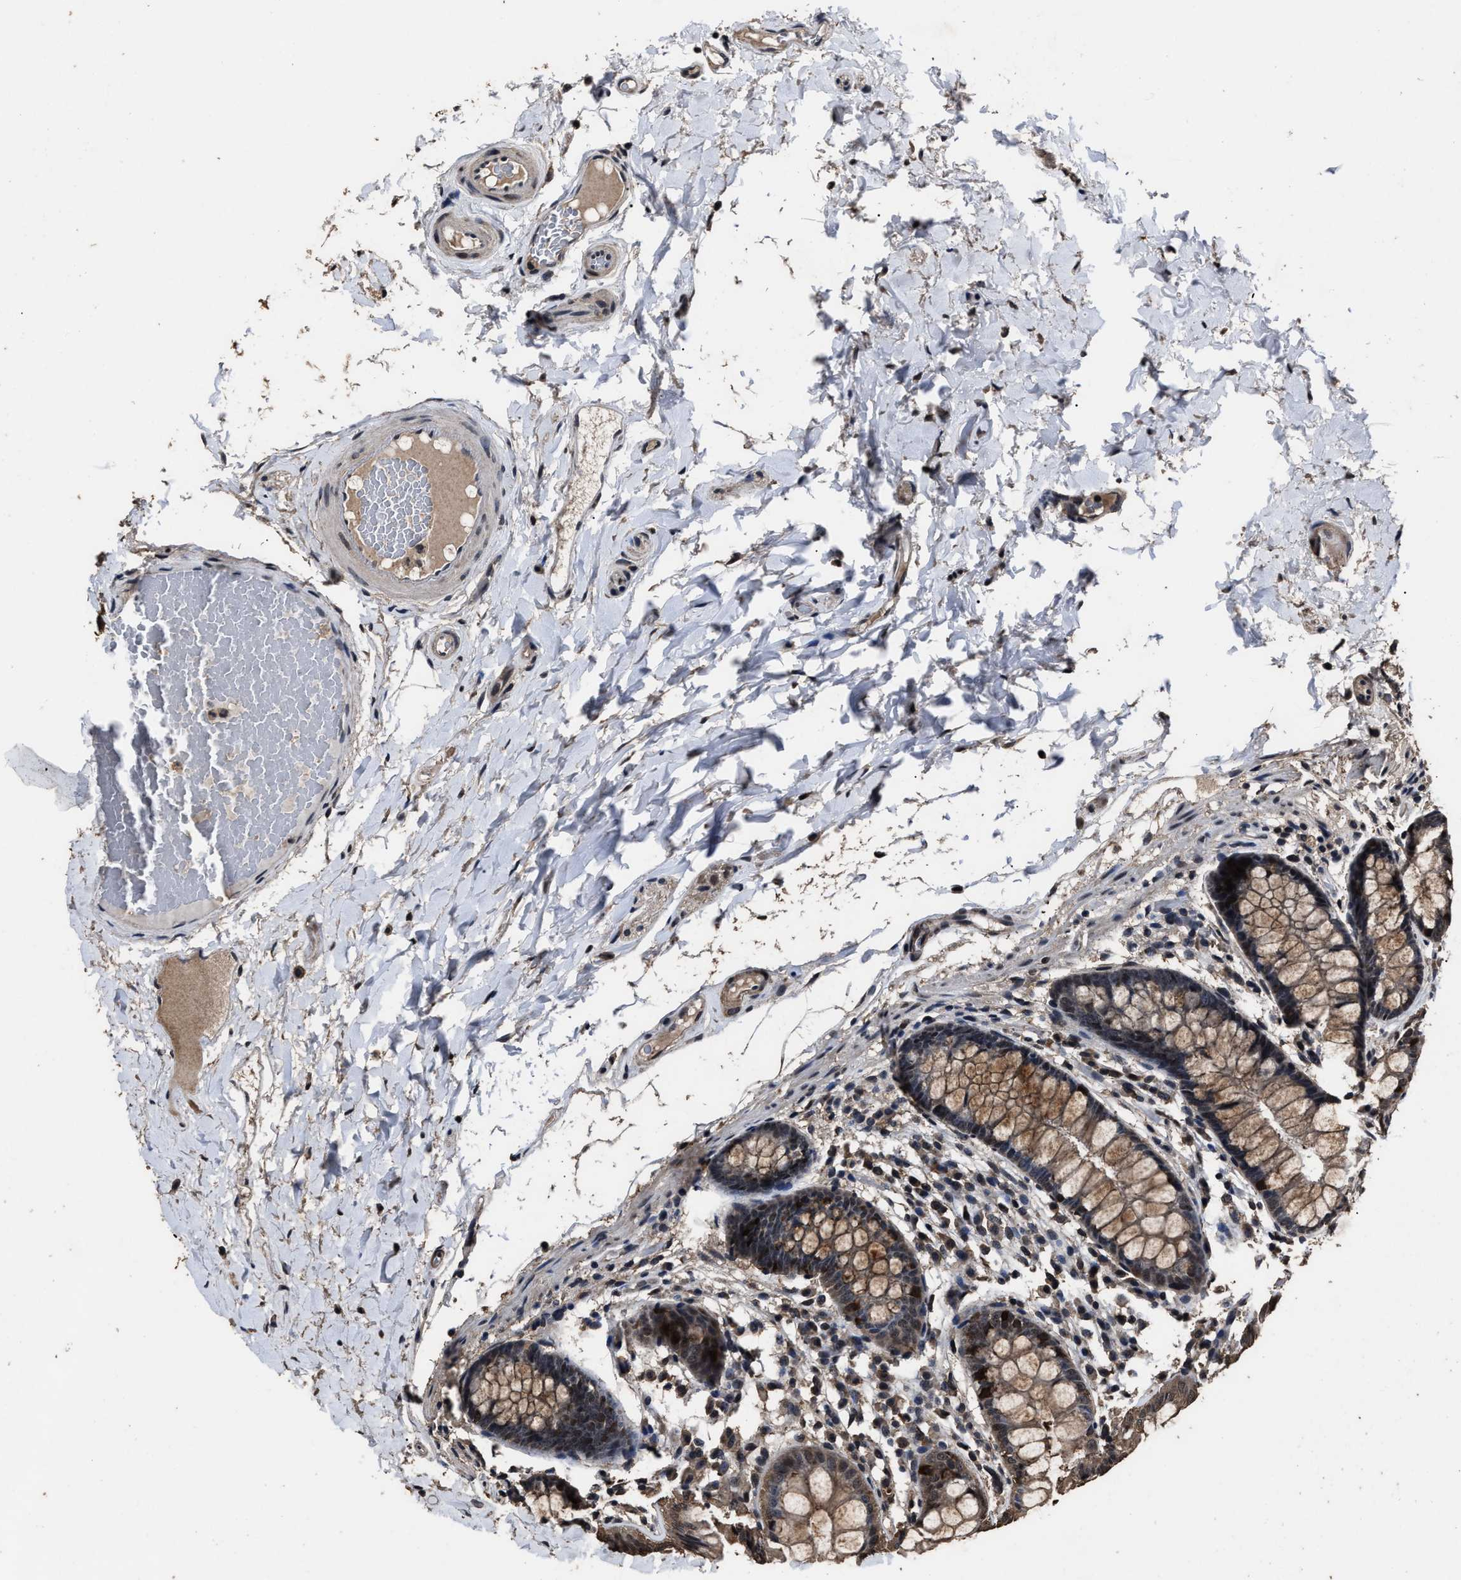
{"staining": {"intensity": "weak", "quantity": "<25%", "location": "cytoplasmic/membranous,nuclear"}, "tissue": "colon", "cell_type": "Endothelial cells", "image_type": "normal", "snomed": [{"axis": "morphology", "description": "Normal tissue, NOS"}, {"axis": "topography", "description": "Colon"}], "caption": "This is an IHC micrograph of normal human colon. There is no staining in endothelial cells.", "gene": "RSBN1L", "patient": {"sex": "female", "age": 56}}